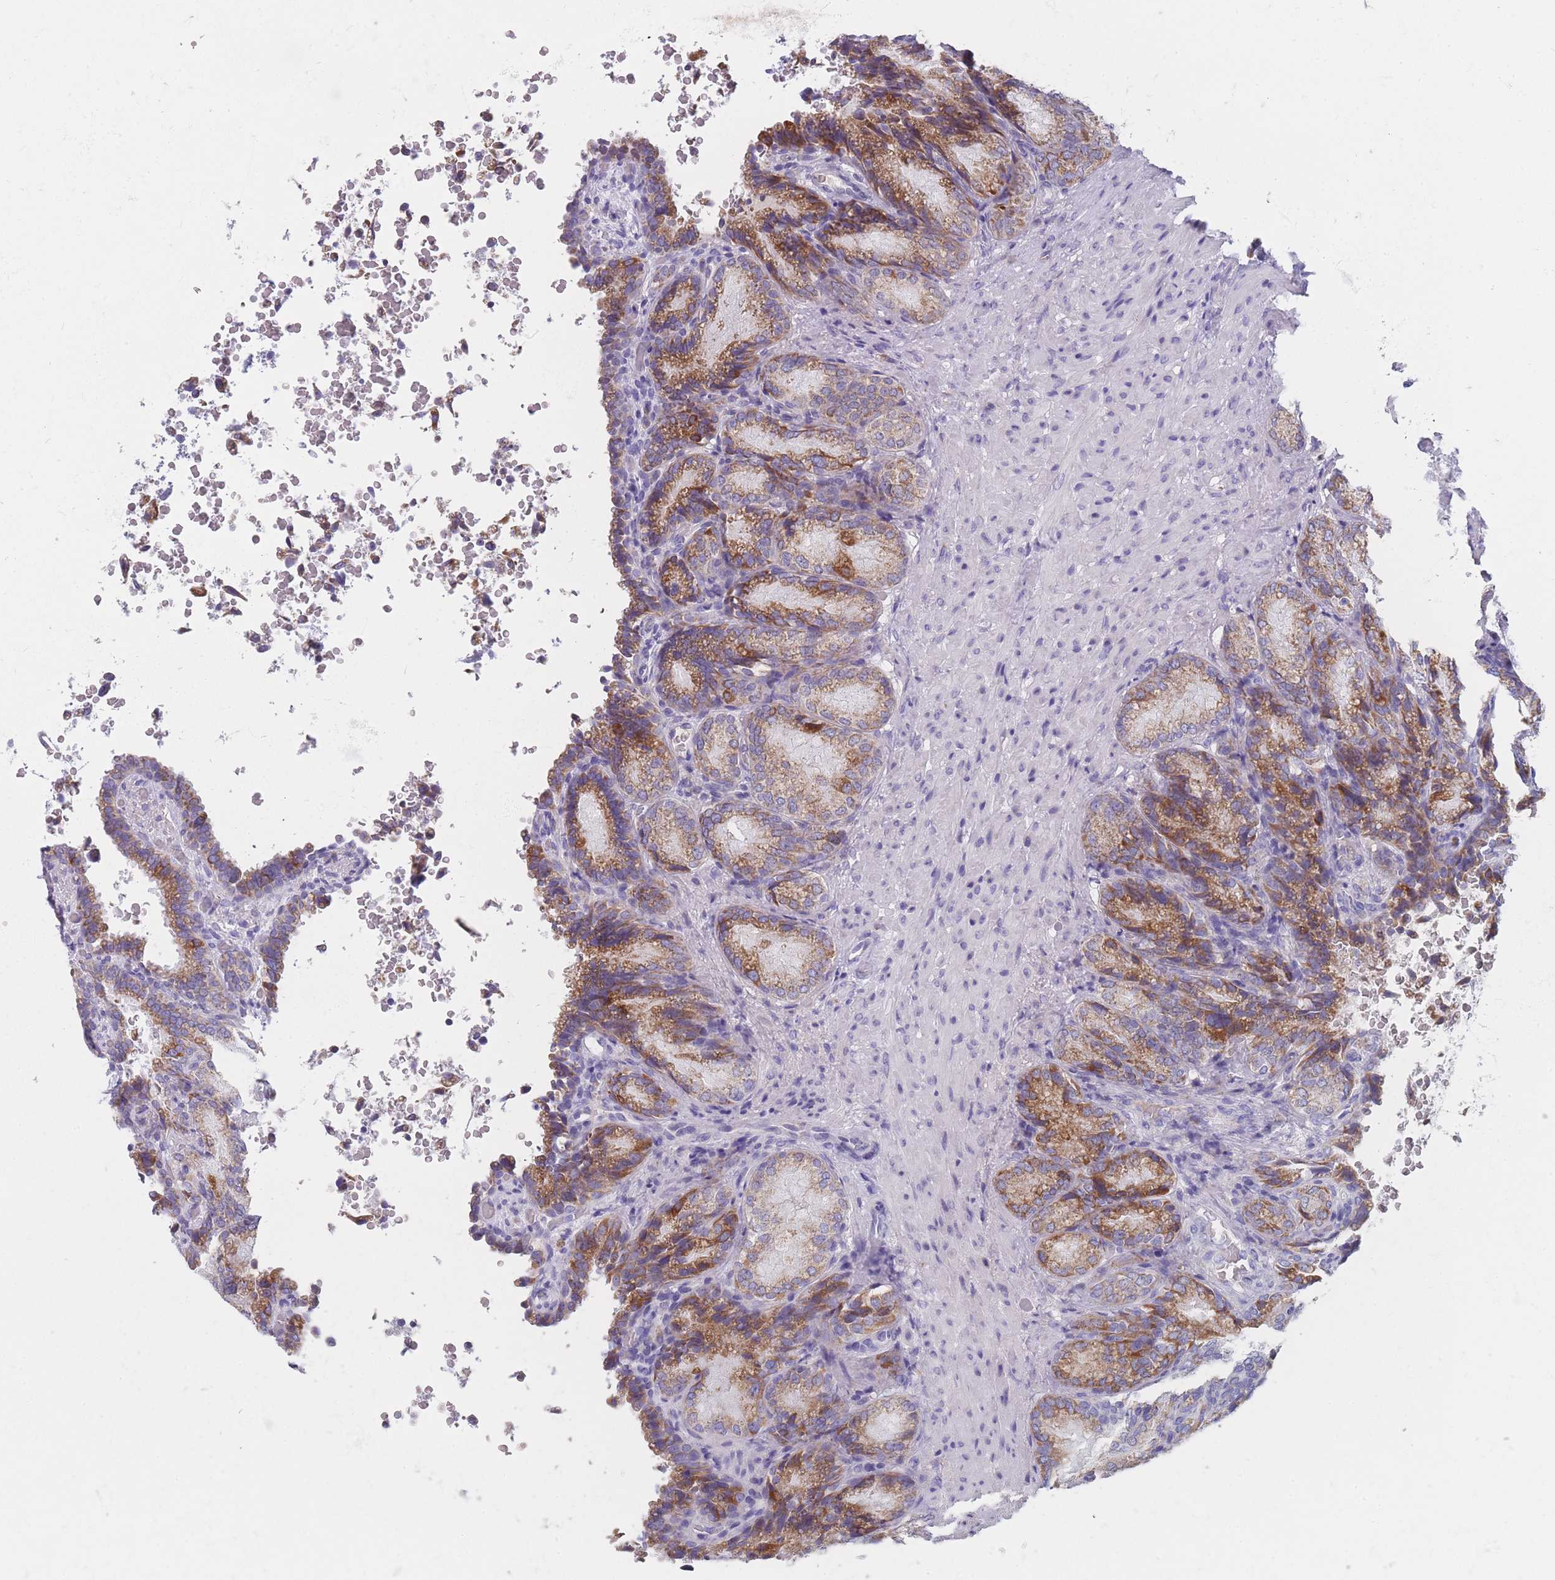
{"staining": {"intensity": "moderate", "quantity": ">75%", "location": "cytoplasmic/membranous"}, "tissue": "seminal vesicle", "cell_type": "Glandular cells", "image_type": "normal", "snomed": [{"axis": "morphology", "description": "Normal tissue, NOS"}, {"axis": "topography", "description": "Seminal veicle"}], "caption": "Brown immunohistochemical staining in benign seminal vesicle shows moderate cytoplasmic/membranous expression in approximately >75% of glandular cells.", "gene": "MRPS14", "patient": {"sex": "male", "age": 58}}